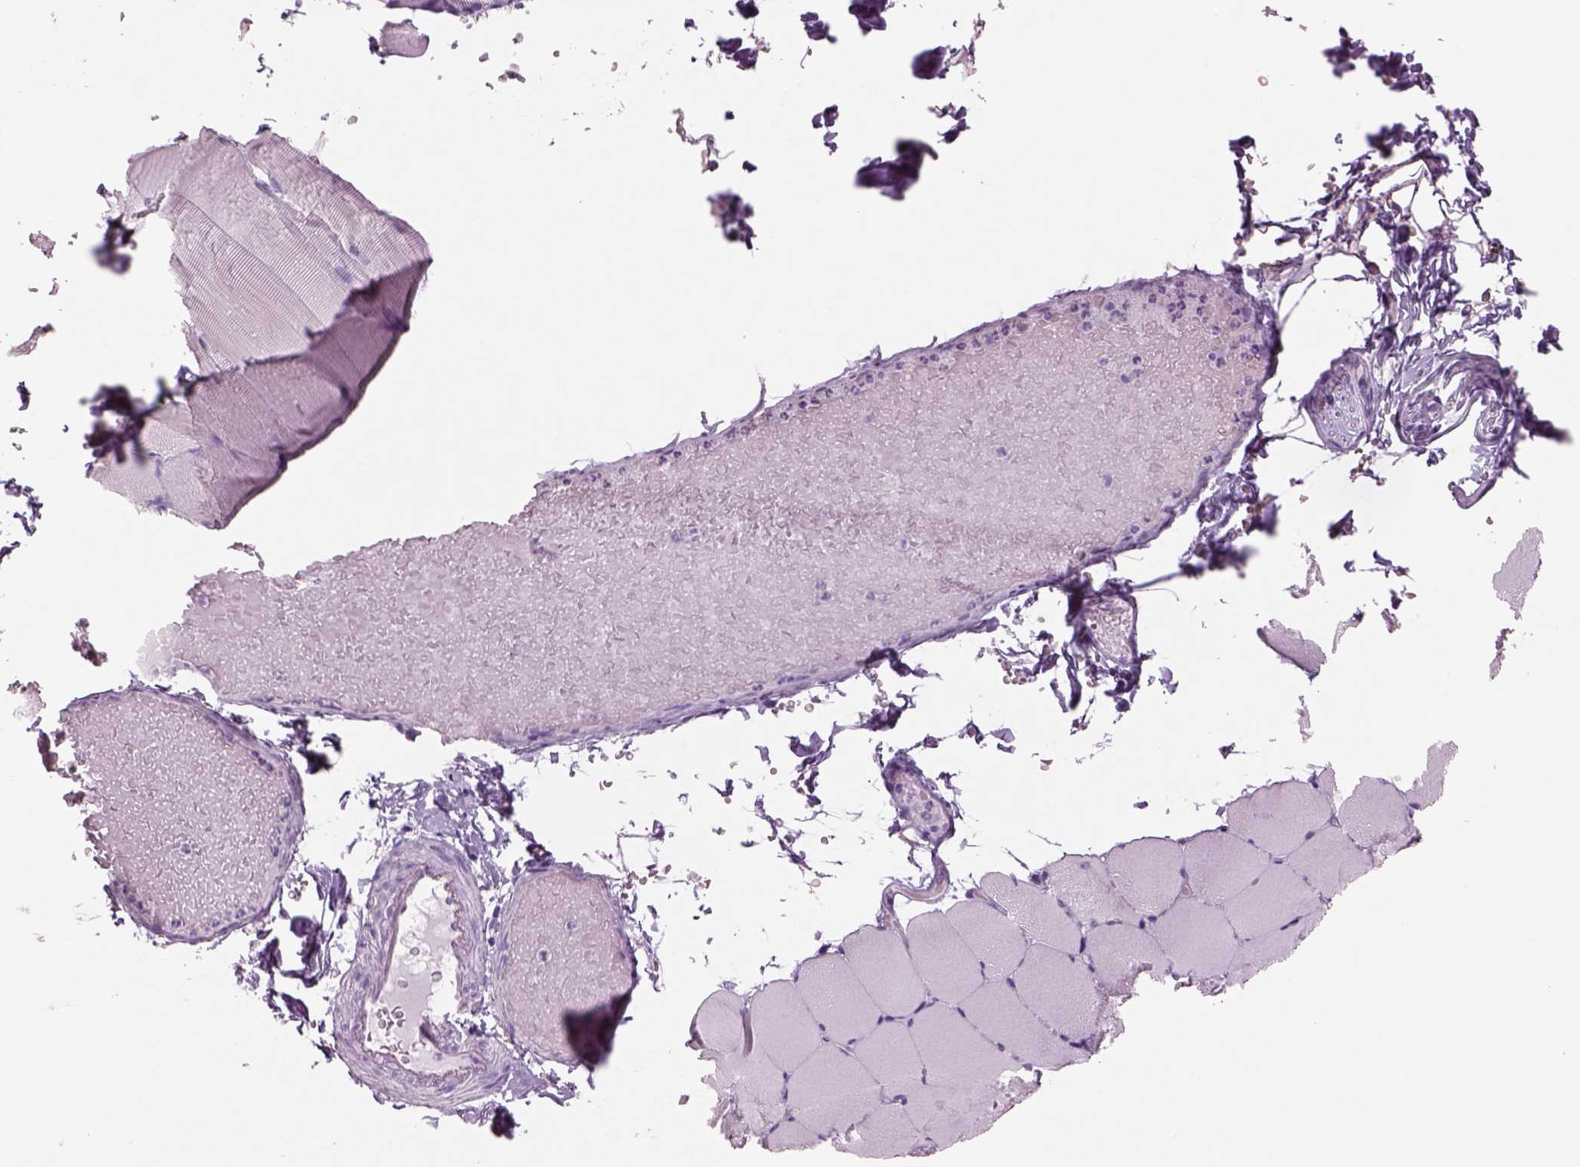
{"staining": {"intensity": "negative", "quantity": "none", "location": "none"}, "tissue": "skeletal muscle", "cell_type": "Myocytes", "image_type": "normal", "snomed": [{"axis": "morphology", "description": "Normal tissue, NOS"}, {"axis": "topography", "description": "Skeletal muscle"}], "caption": "There is no significant positivity in myocytes of skeletal muscle. The staining was performed using DAB (3,3'-diaminobenzidine) to visualize the protein expression in brown, while the nuclei were stained in blue with hematoxylin (Magnification: 20x).", "gene": "RHO", "patient": {"sex": "female", "age": 37}}